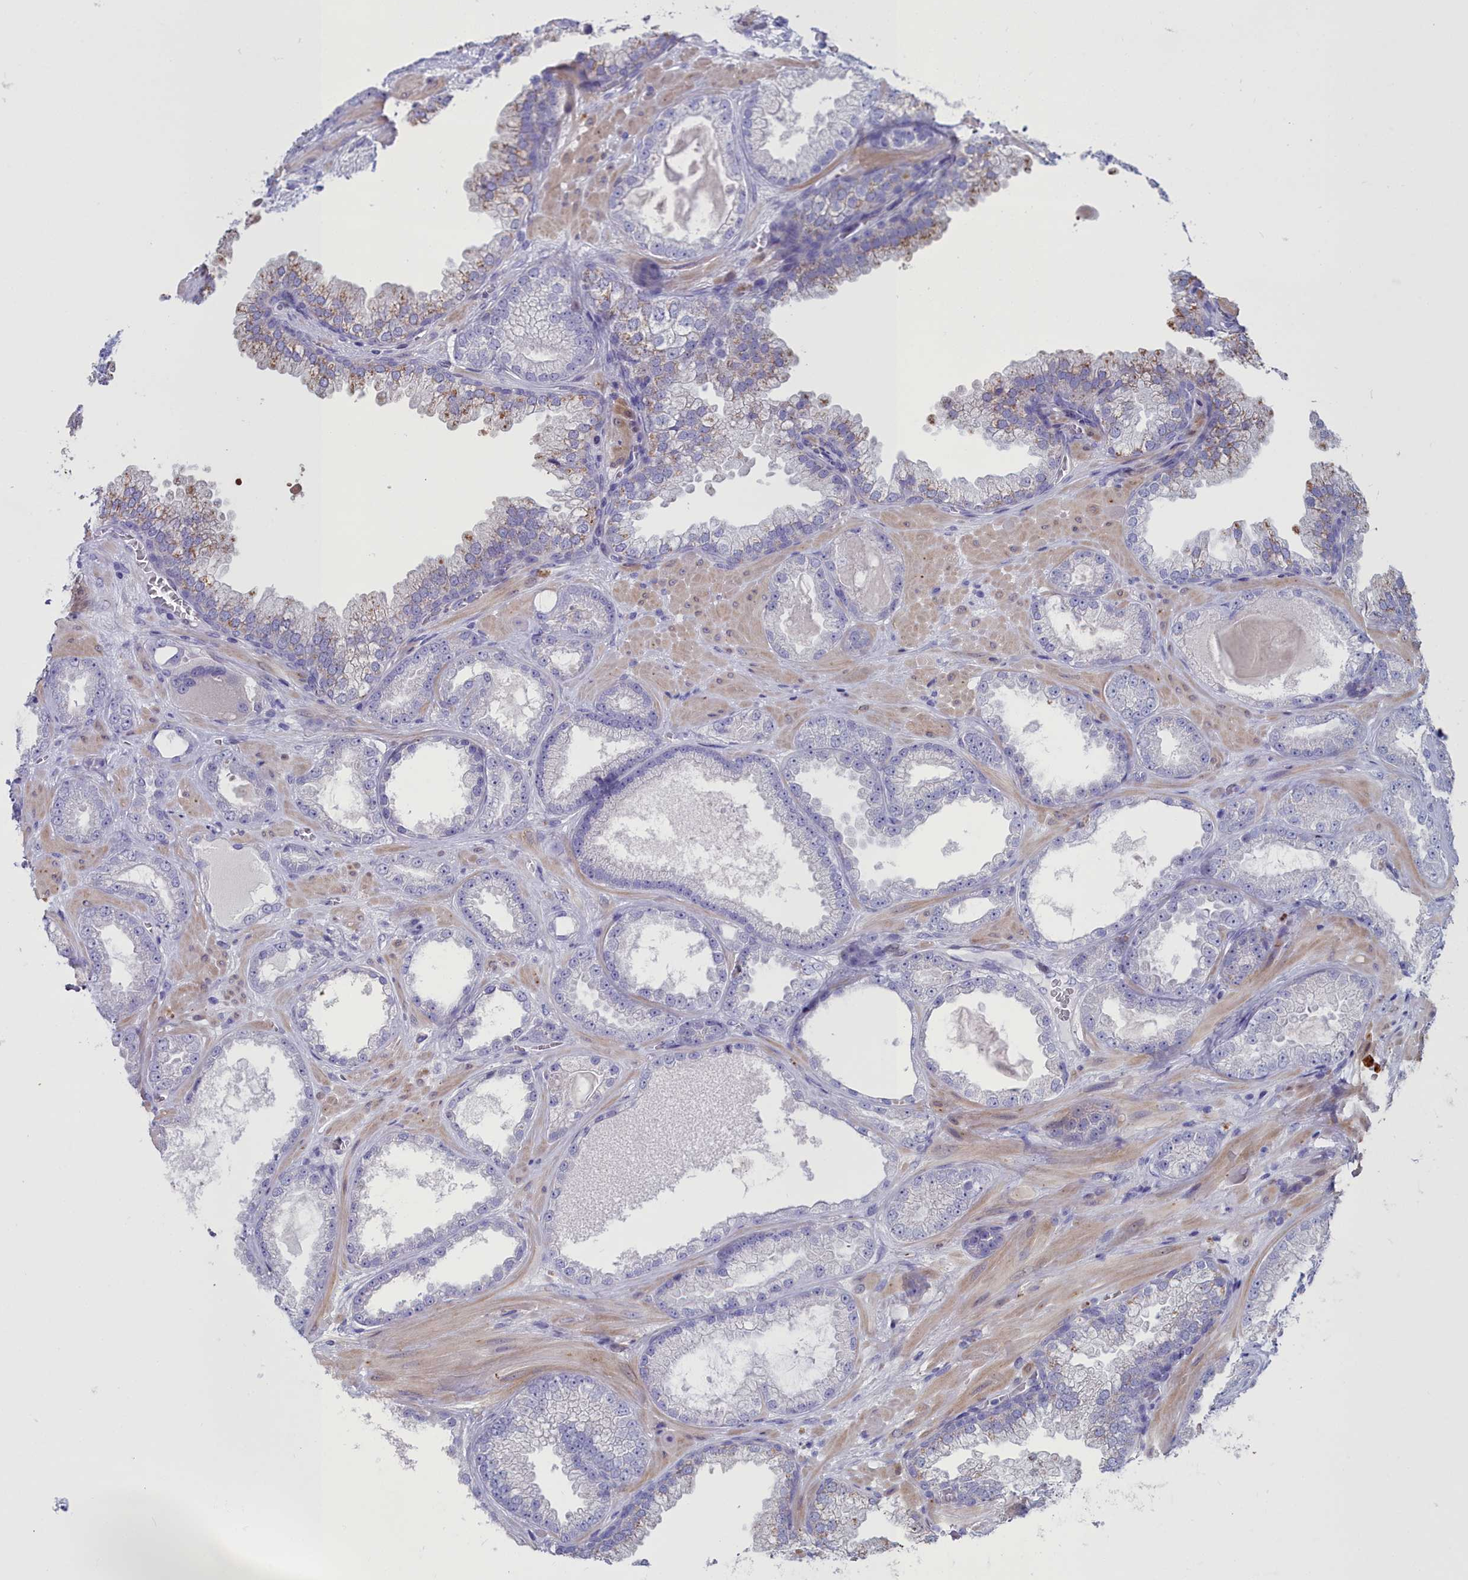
{"staining": {"intensity": "negative", "quantity": "none", "location": "none"}, "tissue": "prostate cancer", "cell_type": "Tumor cells", "image_type": "cancer", "snomed": [{"axis": "morphology", "description": "Adenocarcinoma, Low grade"}, {"axis": "topography", "description": "Prostate"}], "caption": "This histopathology image is of prostate low-grade adenocarcinoma stained with immunohistochemistry to label a protein in brown with the nuclei are counter-stained blue. There is no positivity in tumor cells. (DAB immunohistochemistry with hematoxylin counter stain).", "gene": "PPP1R14A", "patient": {"sex": "male", "age": 57}}